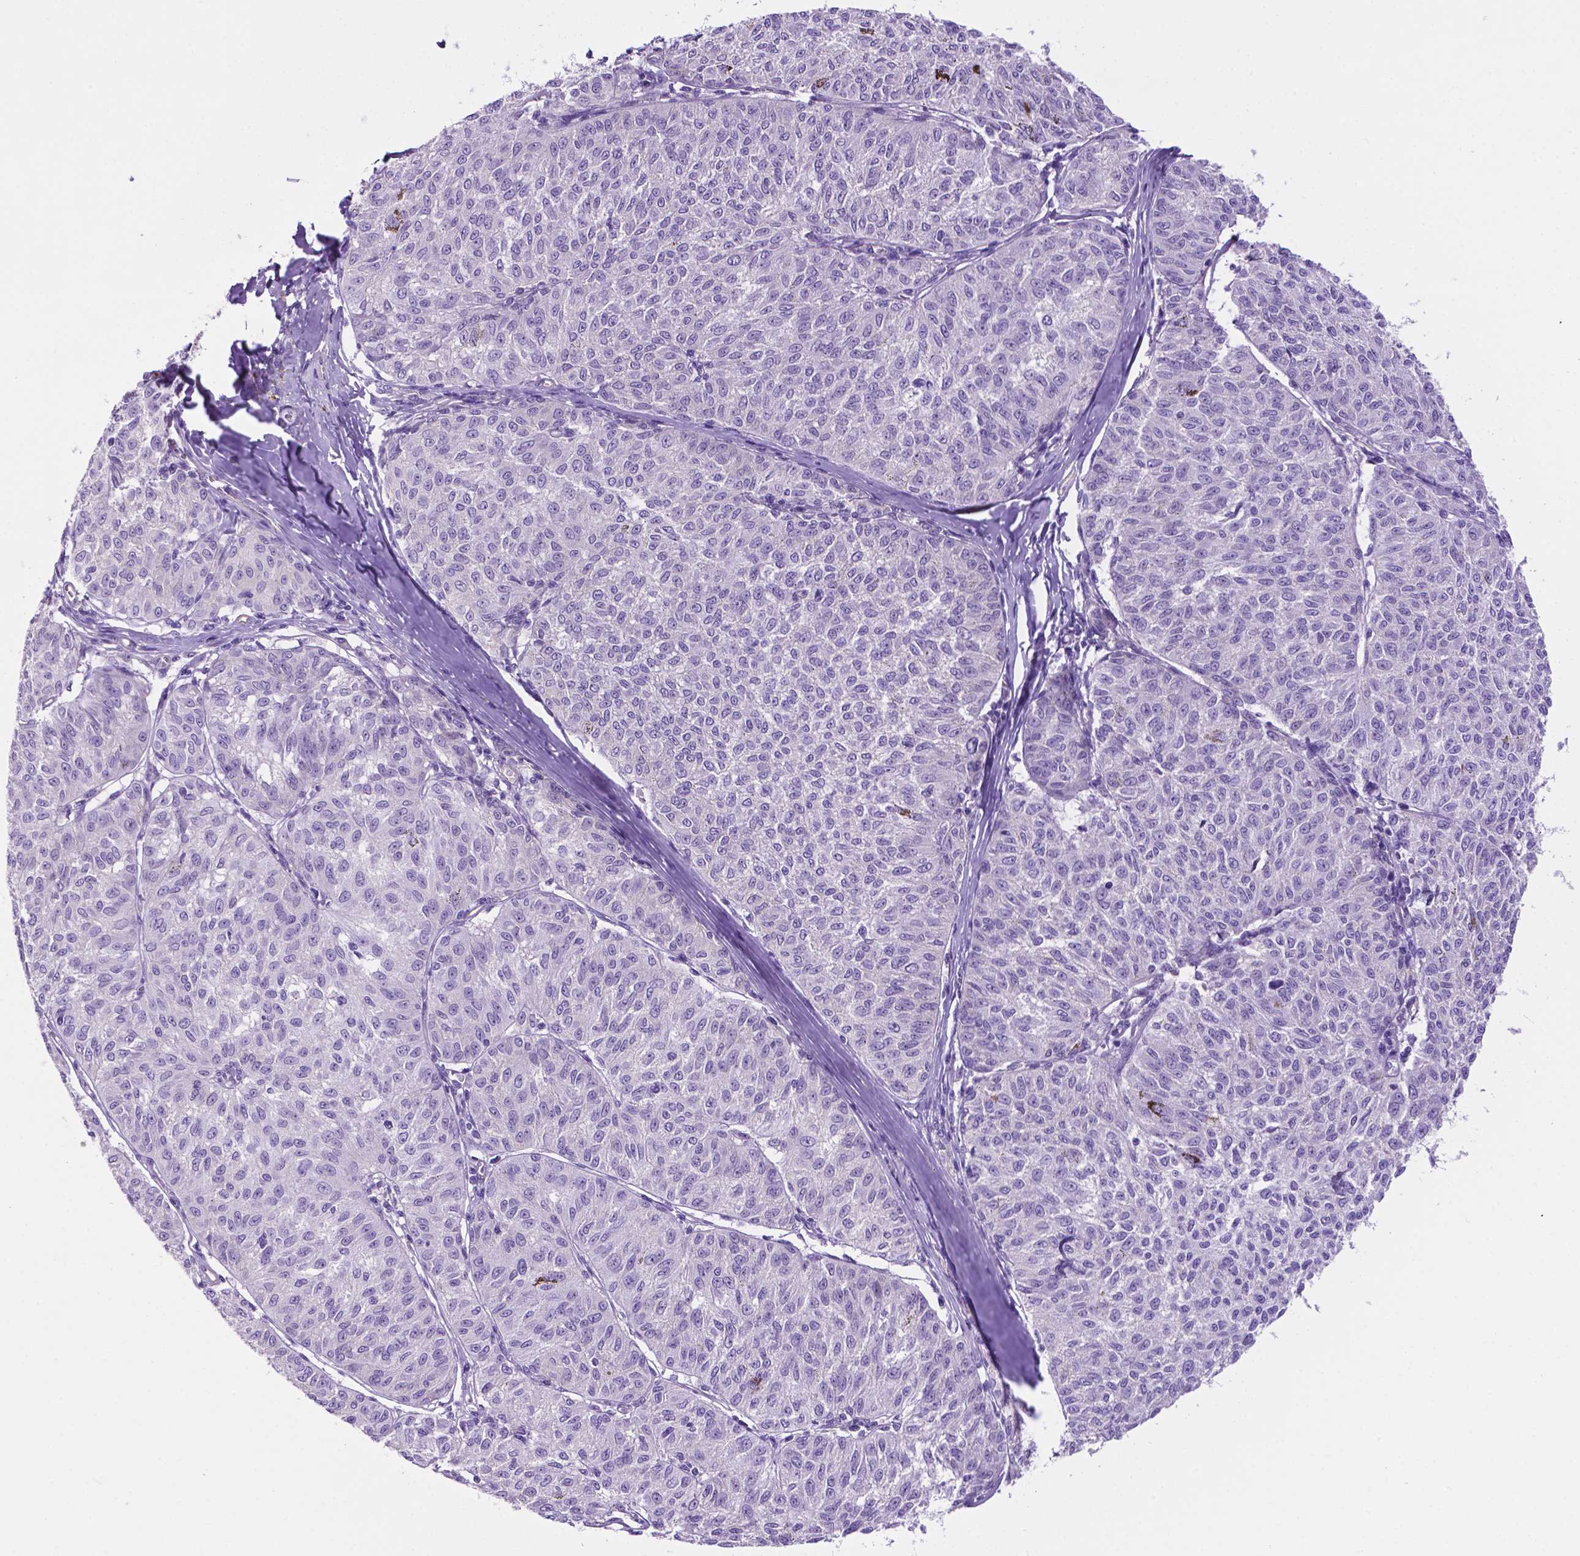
{"staining": {"intensity": "negative", "quantity": "none", "location": "none"}, "tissue": "melanoma", "cell_type": "Tumor cells", "image_type": "cancer", "snomed": [{"axis": "morphology", "description": "Malignant melanoma, NOS"}, {"axis": "topography", "description": "Skin"}], "caption": "An IHC photomicrograph of melanoma is shown. There is no staining in tumor cells of melanoma.", "gene": "TACSTD2", "patient": {"sex": "female", "age": 72}}